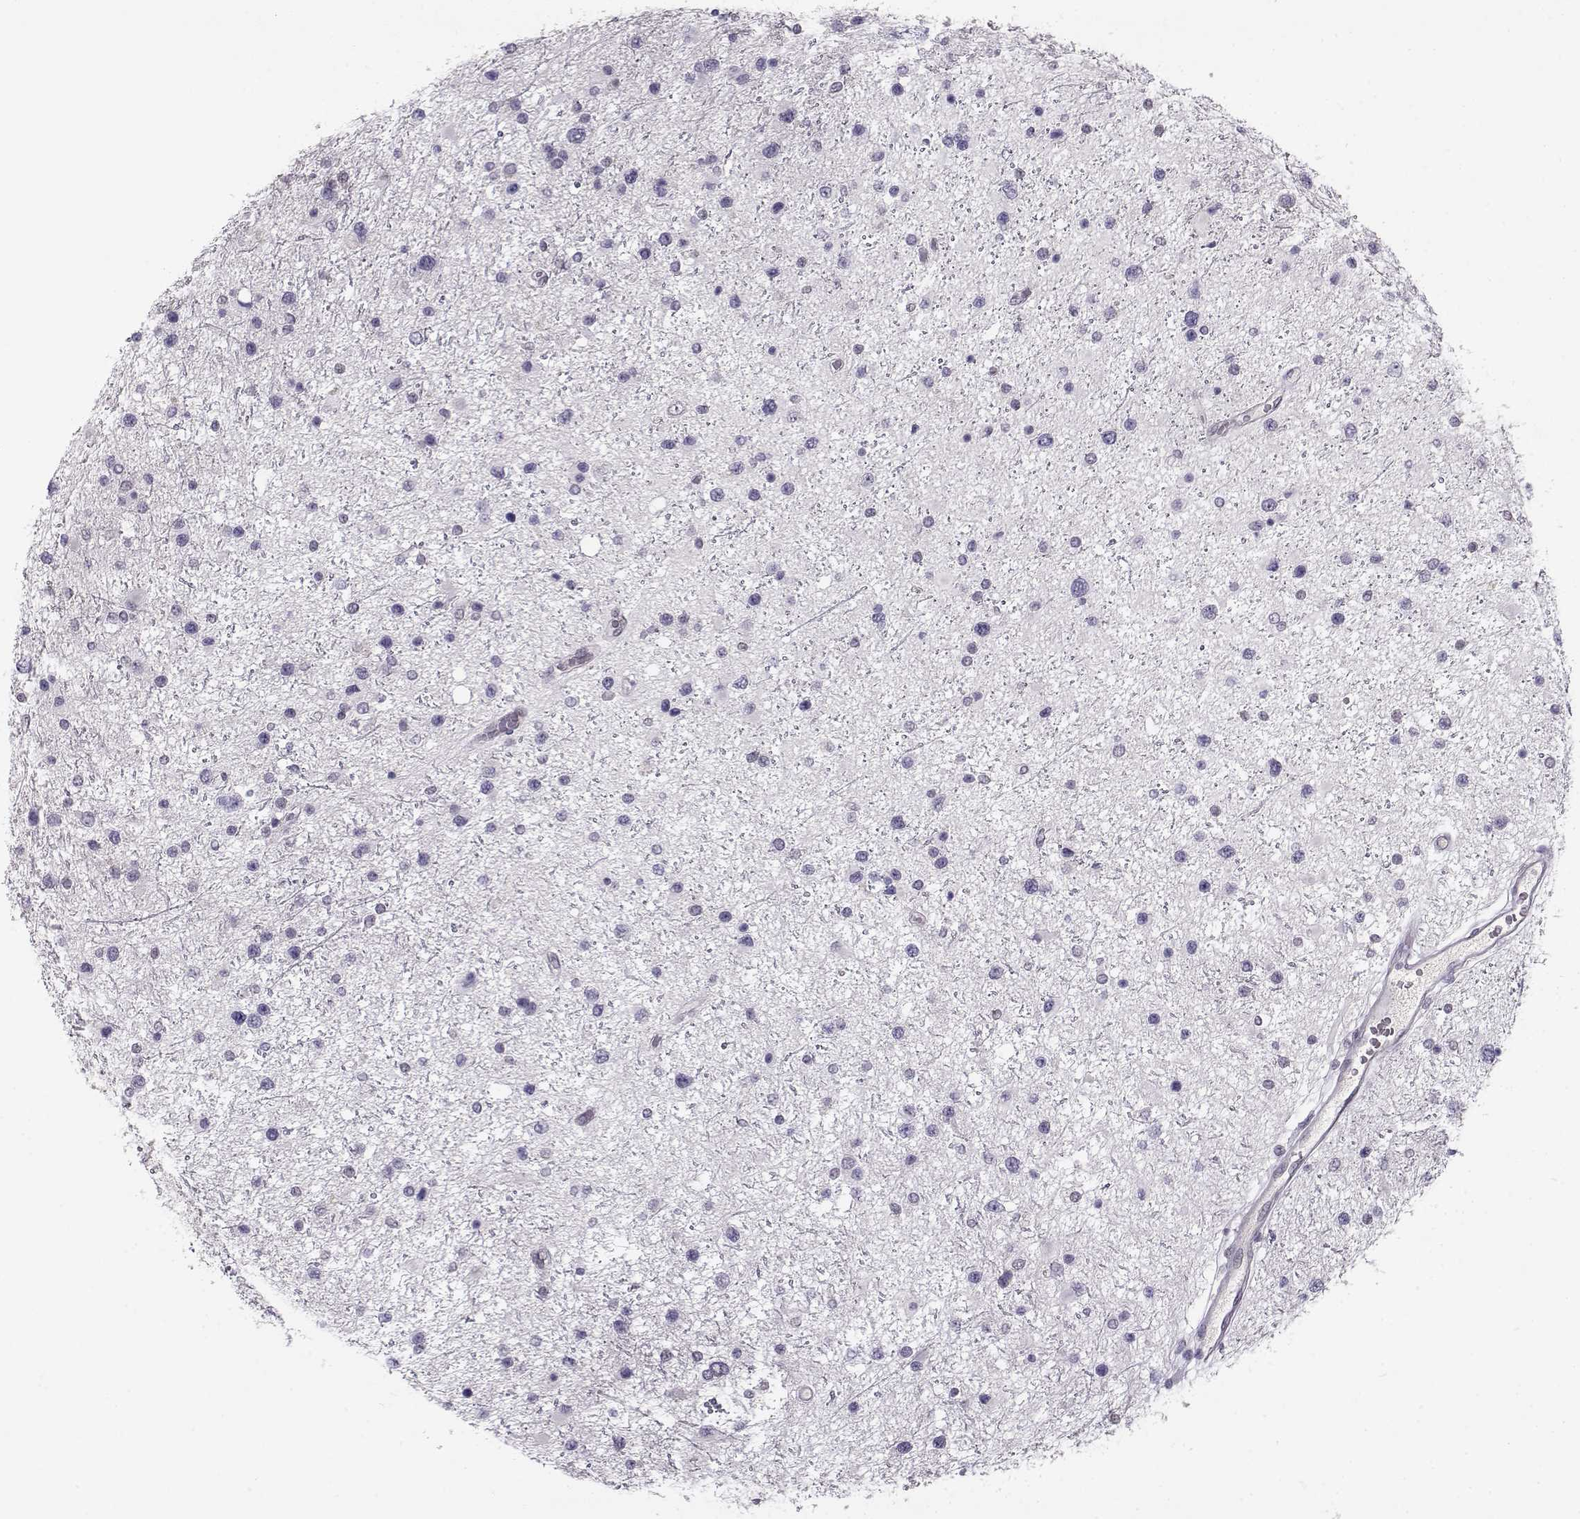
{"staining": {"intensity": "negative", "quantity": "none", "location": "none"}, "tissue": "glioma", "cell_type": "Tumor cells", "image_type": "cancer", "snomed": [{"axis": "morphology", "description": "Glioma, malignant, Low grade"}, {"axis": "topography", "description": "Brain"}], "caption": "Malignant low-grade glioma was stained to show a protein in brown. There is no significant expression in tumor cells.", "gene": "C16orf86", "patient": {"sex": "female", "age": 32}}